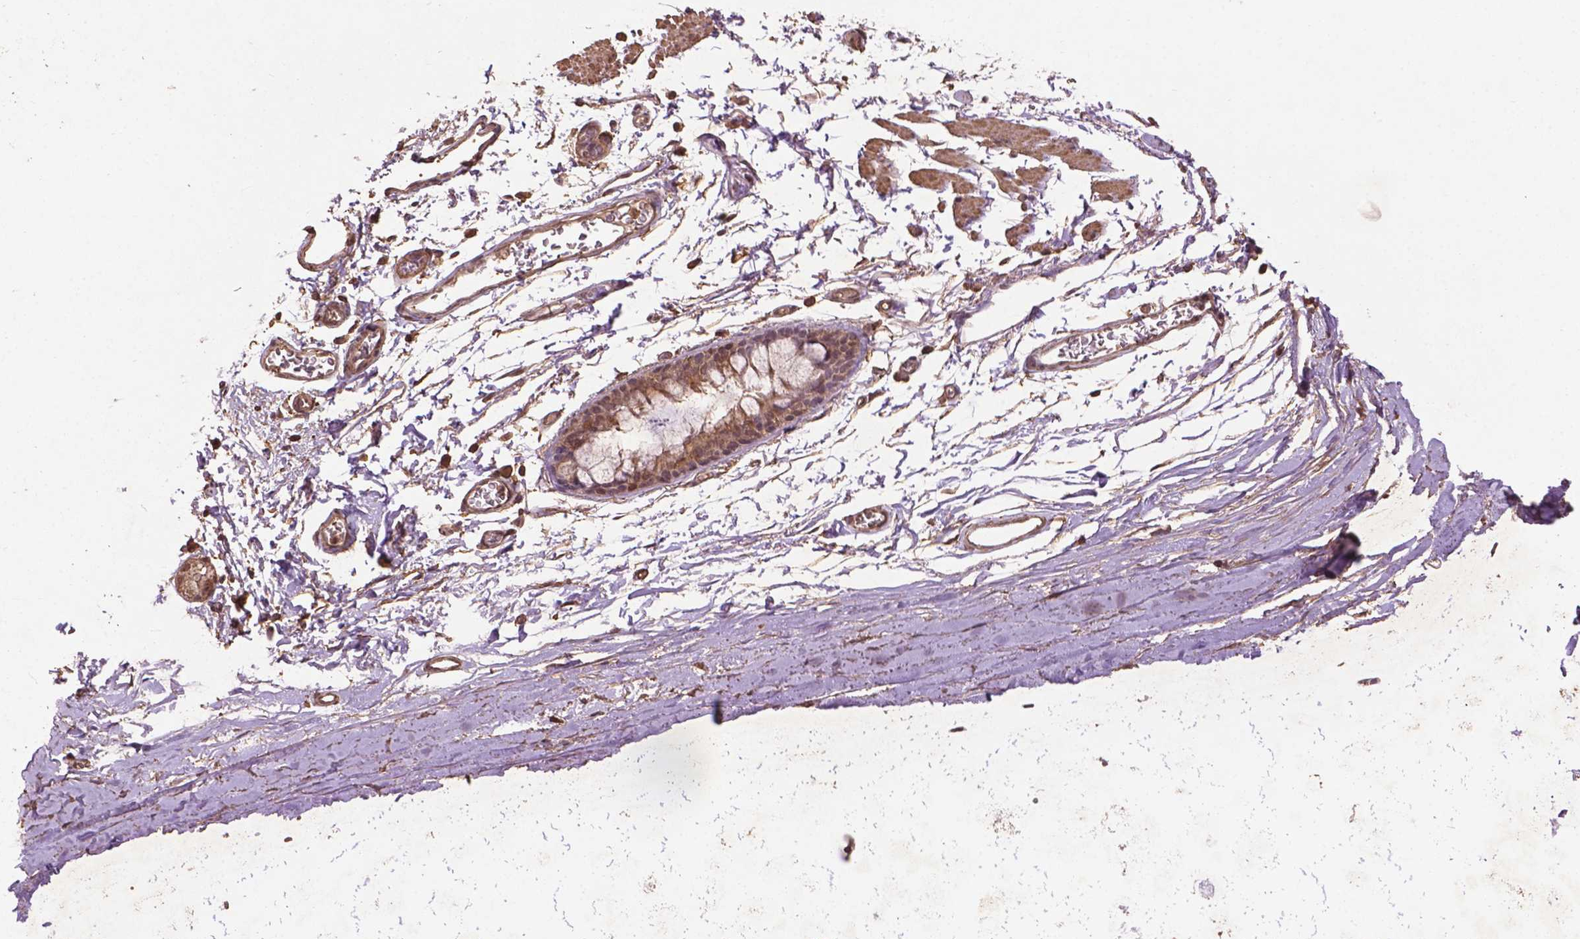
{"staining": {"intensity": "moderate", "quantity": ">75%", "location": "cytoplasmic/membranous,nuclear"}, "tissue": "soft tissue", "cell_type": "Fibroblasts", "image_type": "normal", "snomed": [{"axis": "morphology", "description": "Normal tissue, NOS"}, {"axis": "topography", "description": "Cartilage tissue"}, {"axis": "topography", "description": "Bronchus"}], "caption": "There is medium levels of moderate cytoplasmic/membranous,nuclear expression in fibroblasts of benign soft tissue, as demonstrated by immunohistochemical staining (brown color).", "gene": "BABAM1", "patient": {"sex": "female", "age": 79}}